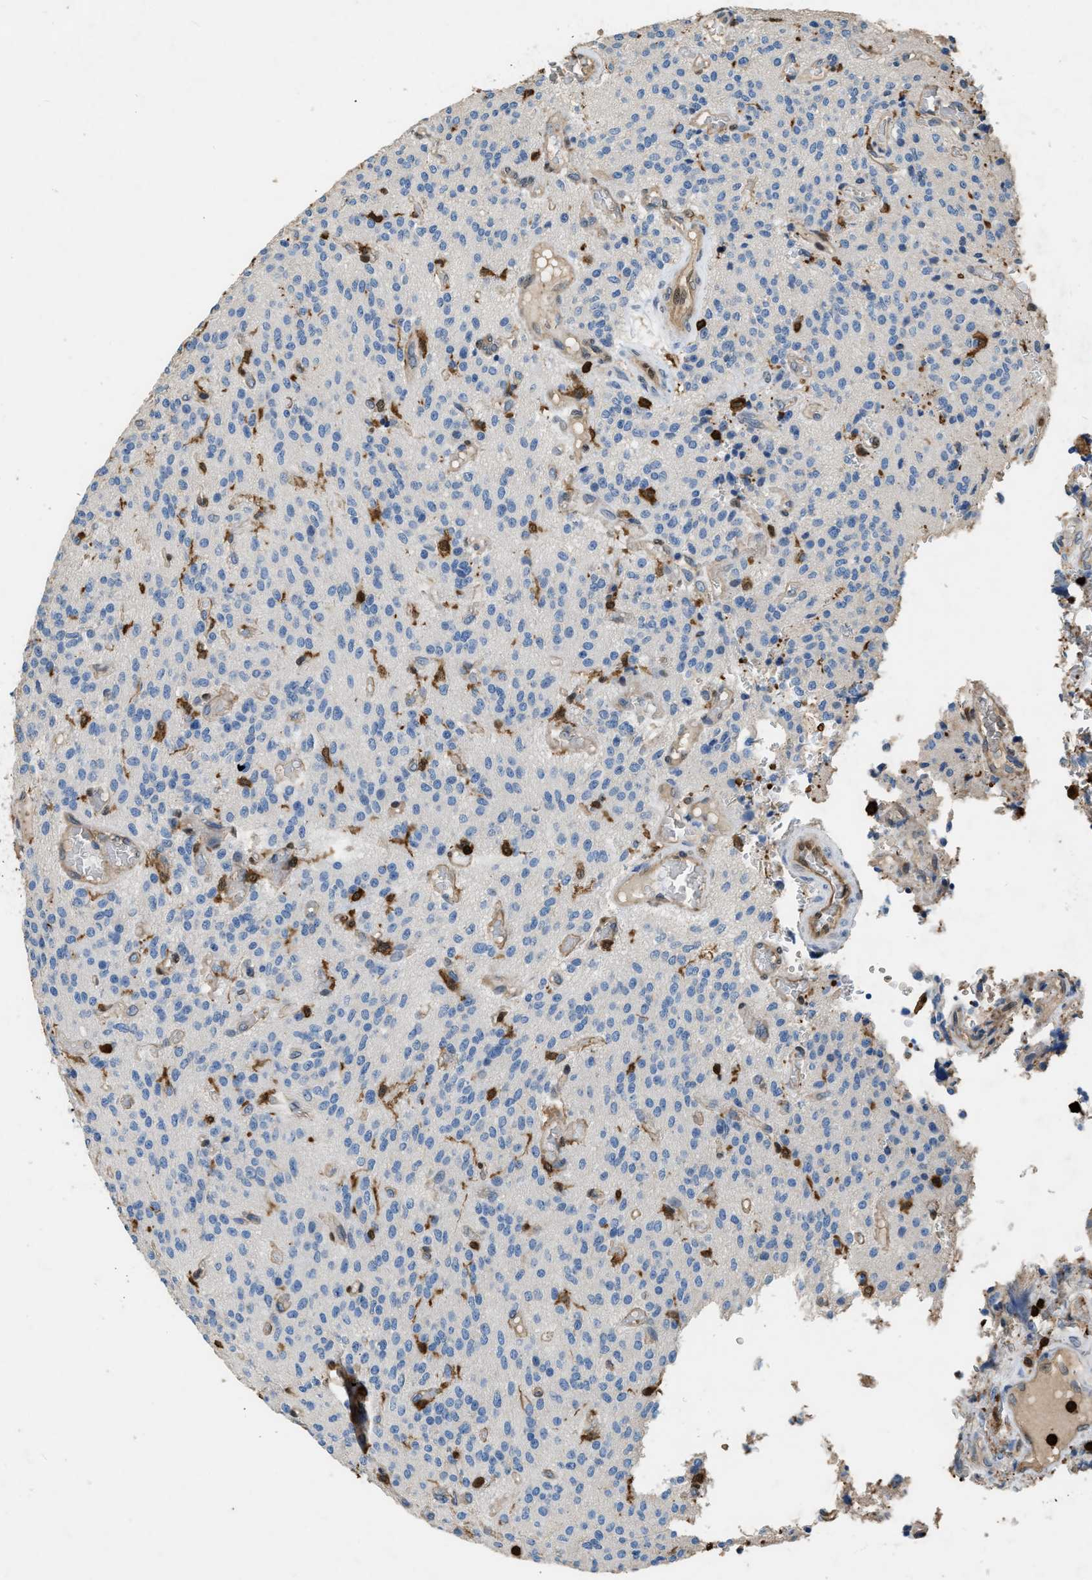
{"staining": {"intensity": "negative", "quantity": "none", "location": "none"}, "tissue": "glioma", "cell_type": "Tumor cells", "image_type": "cancer", "snomed": [{"axis": "morphology", "description": "Glioma, malignant, High grade"}, {"axis": "topography", "description": "Brain"}], "caption": "Immunohistochemical staining of glioma shows no significant positivity in tumor cells.", "gene": "ARHGDIB", "patient": {"sex": "male", "age": 34}}